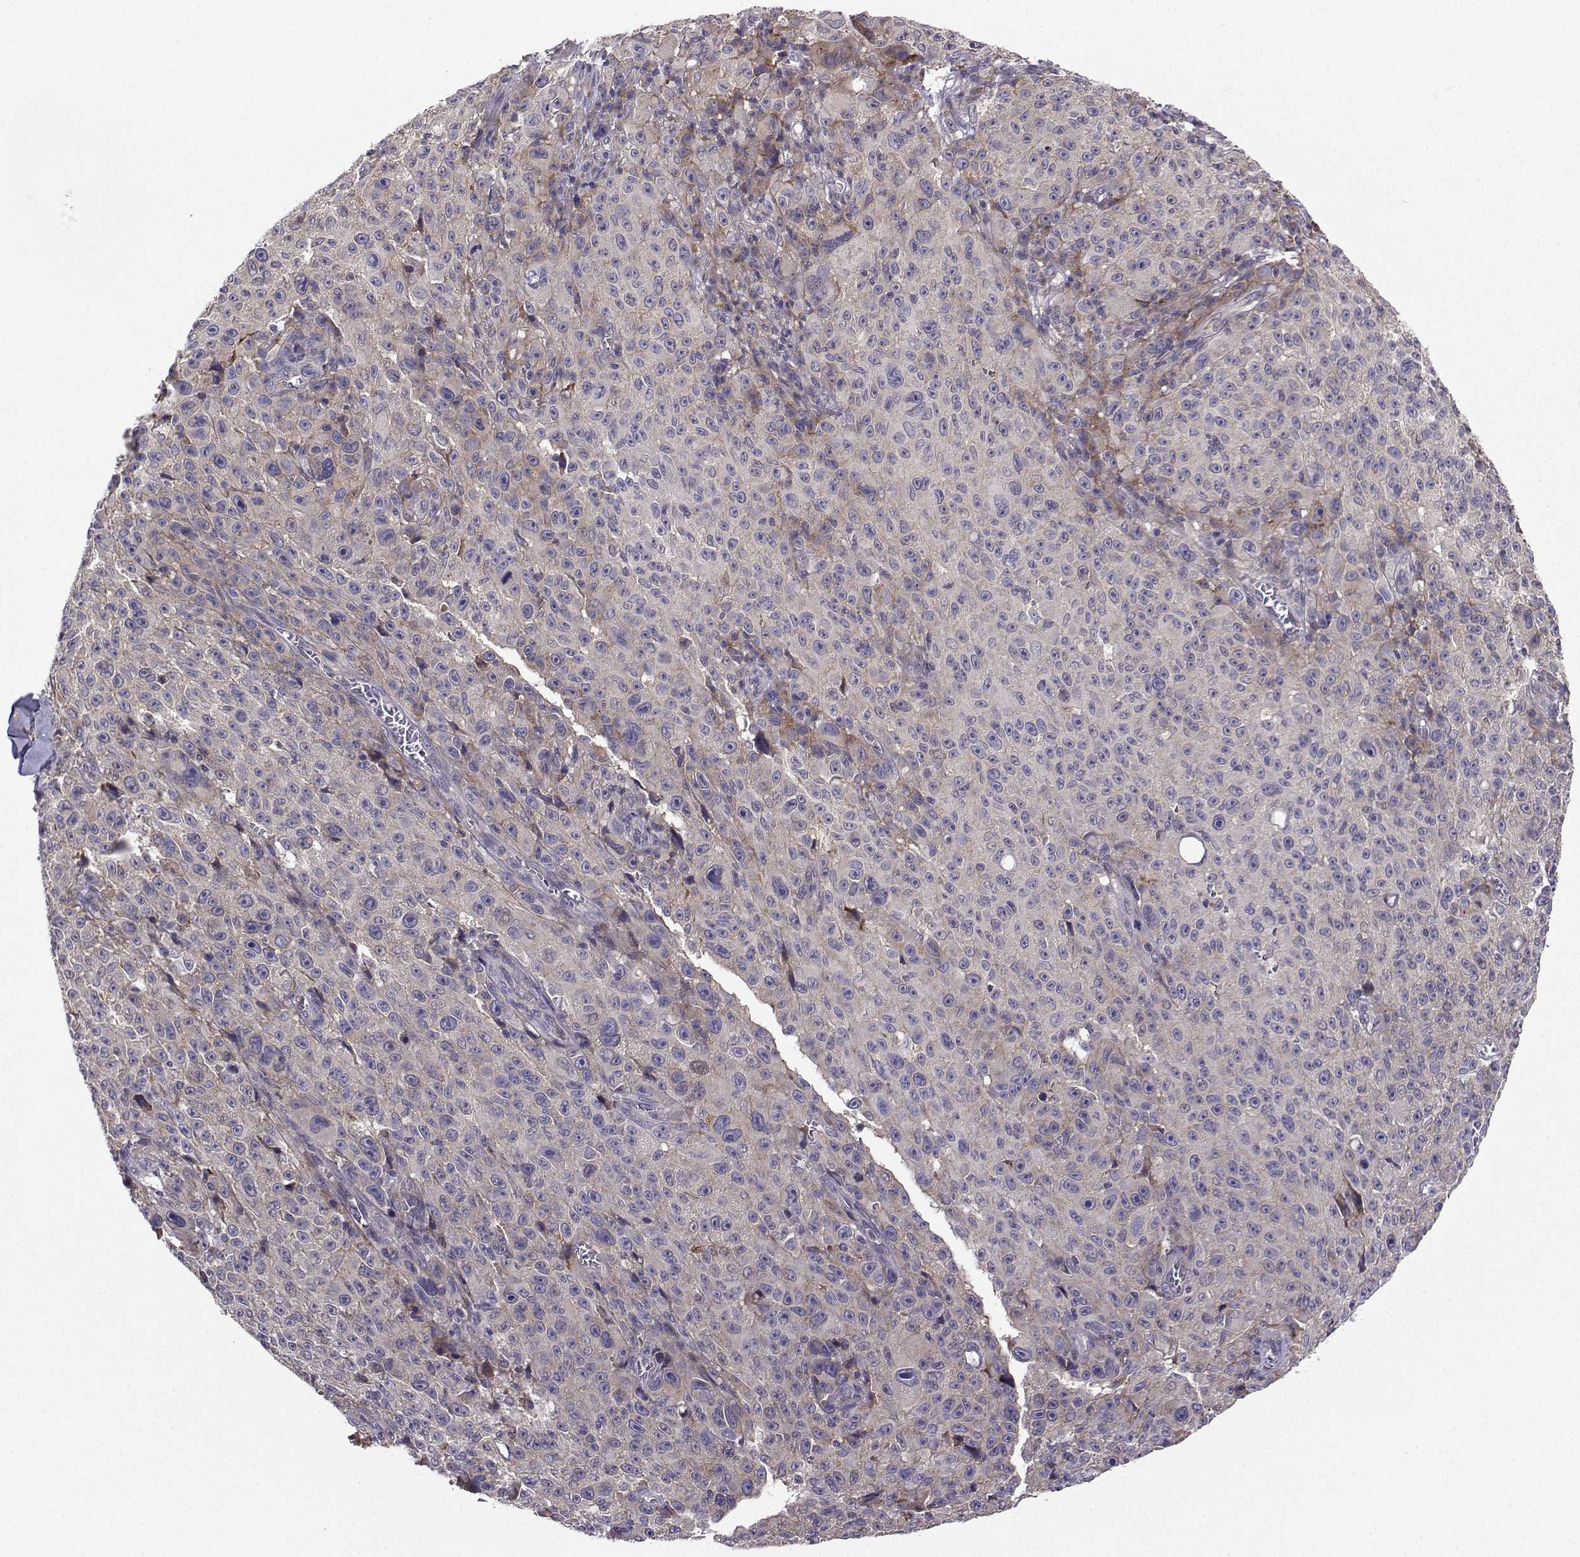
{"staining": {"intensity": "negative", "quantity": "none", "location": "none"}, "tissue": "melanoma", "cell_type": "Tumor cells", "image_type": "cancer", "snomed": [{"axis": "morphology", "description": "Malignant melanoma, NOS"}, {"axis": "topography", "description": "Skin"}], "caption": "A photomicrograph of malignant melanoma stained for a protein shows no brown staining in tumor cells.", "gene": "STXBP5", "patient": {"sex": "female", "age": 82}}